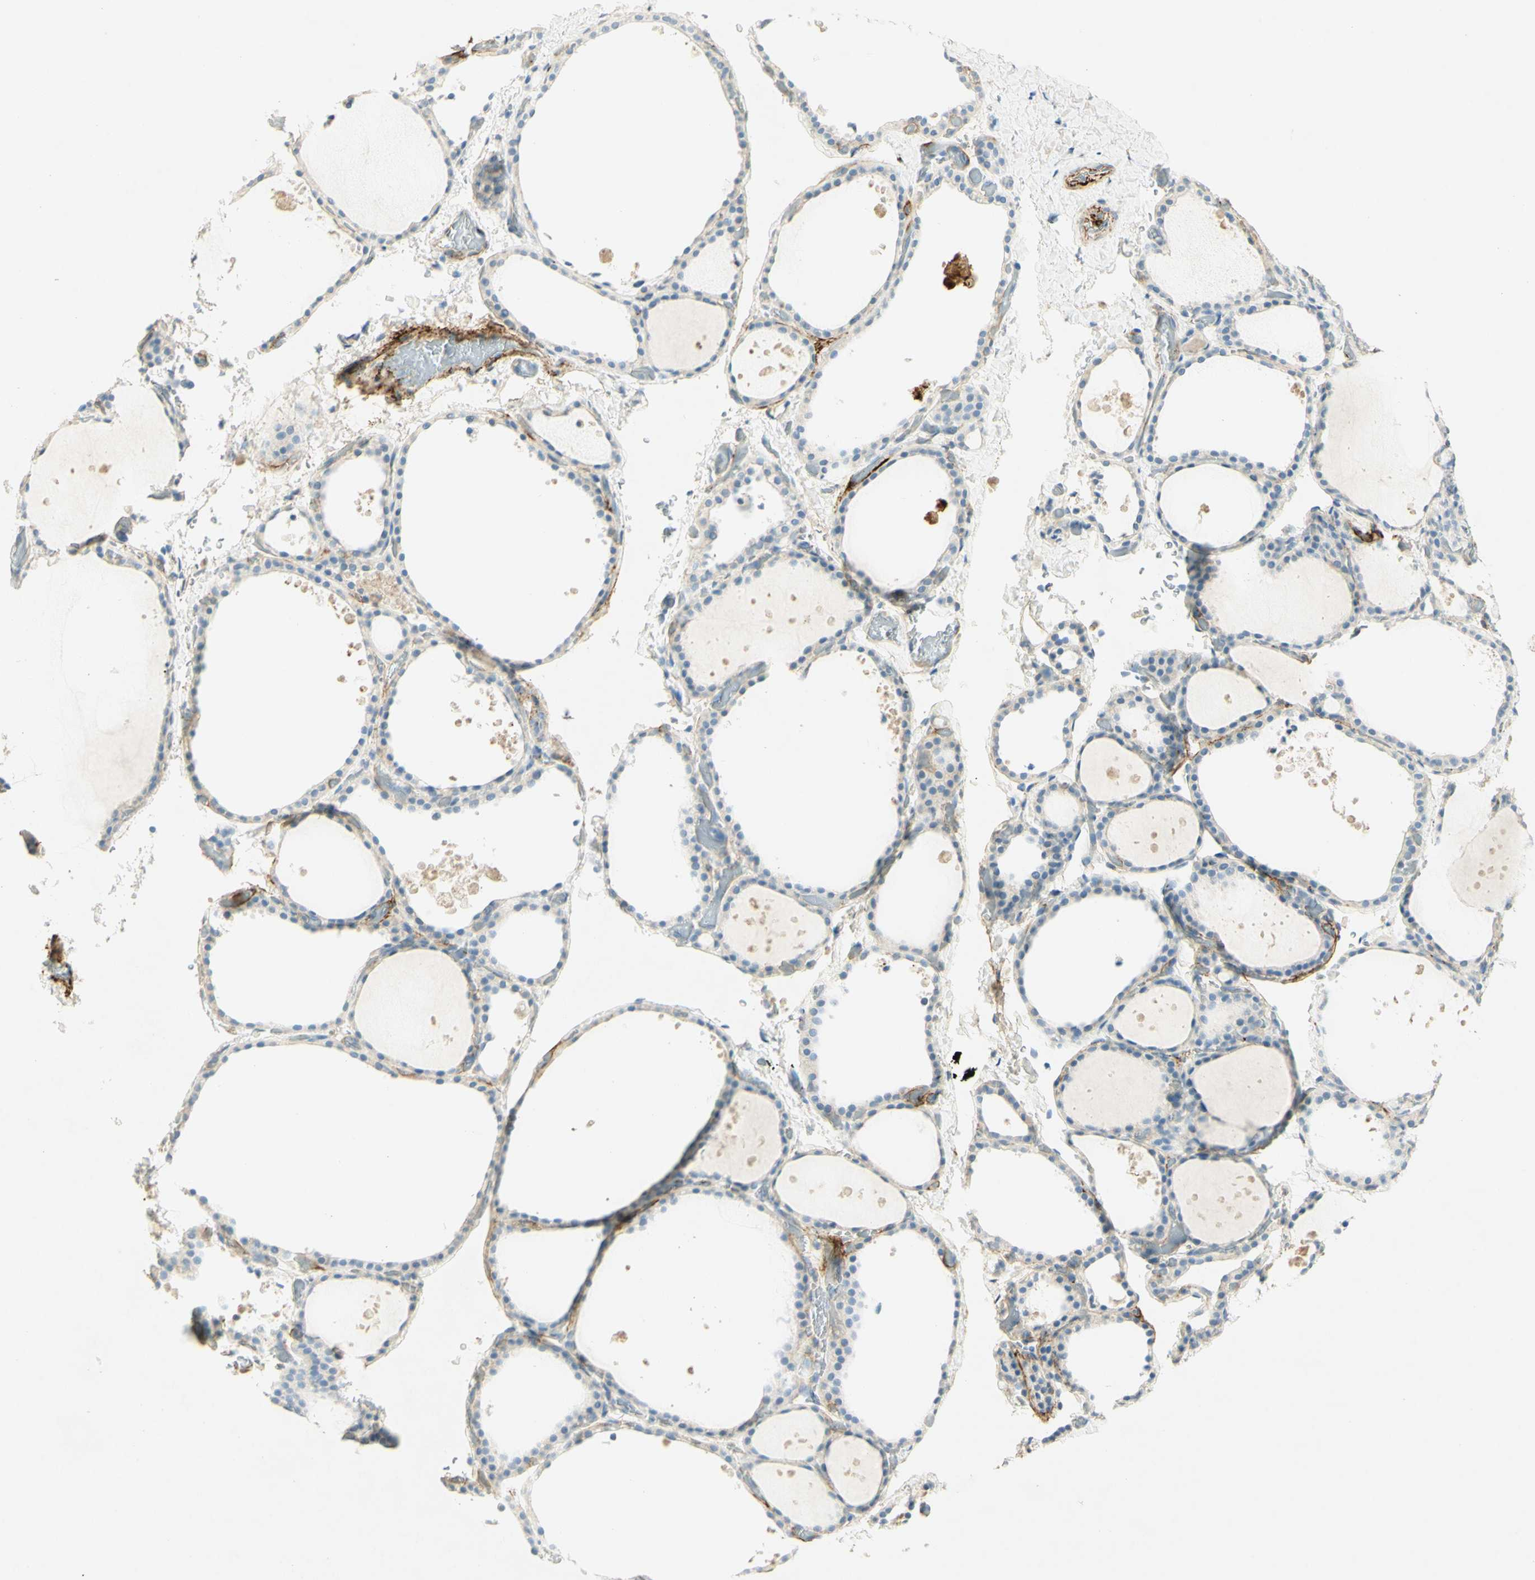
{"staining": {"intensity": "negative", "quantity": "none", "location": "none"}, "tissue": "thyroid gland", "cell_type": "Glandular cells", "image_type": "normal", "snomed": [{"axis": "morphology", "description": "Normal tissue, NOS"}, {"axis": "topography", "description": "Thyroid gland"}], "caption": "Immunohistochemistry image of unremarkable thyroid gland stained for a protein (brown), which shows no staining in glandular cells.", "gene": "TNN", "patient": {"sex": "female", "age": 44}}